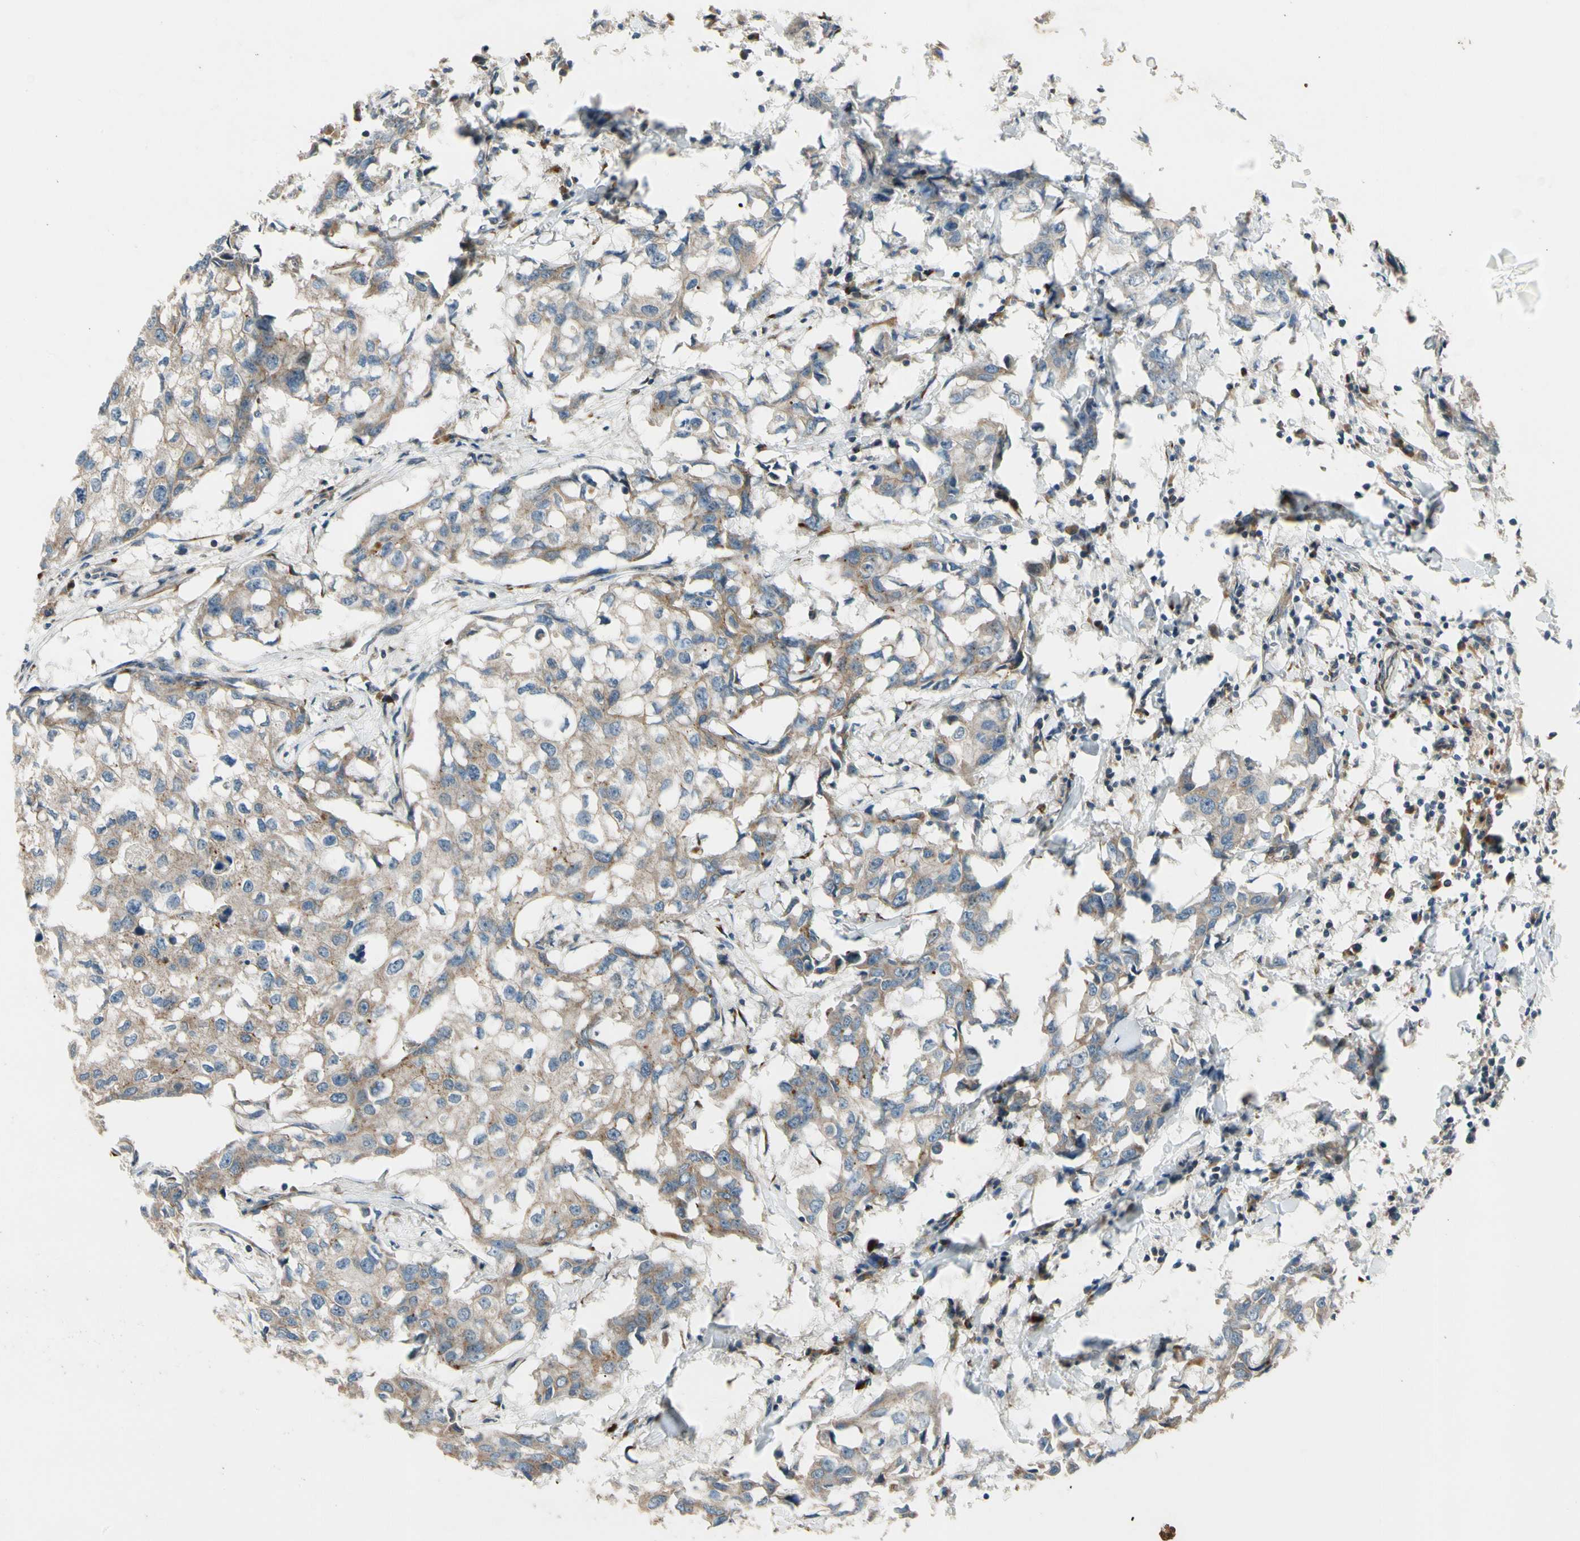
{"staining": {"intensity": "weak", "quantity": ">75%", "location": "cytoplasmic/membranous"}, "tissue": "breast cancer", "cell_type": "Tumor cells", "image_type": "cancer", "snomed": [{"axis": "morphology", "description": "Duct carcinoma"}, {"axis": "topography", "description": "Breast"}], "caption": "About >75% of tumor cells in breast cancer demonstrate weak cytoplasmic/membranous protein positivity as visualized by brown immunohistochemical staining.", "gene": "MST1R", "patient": {"sex": "female", "age": 27}}